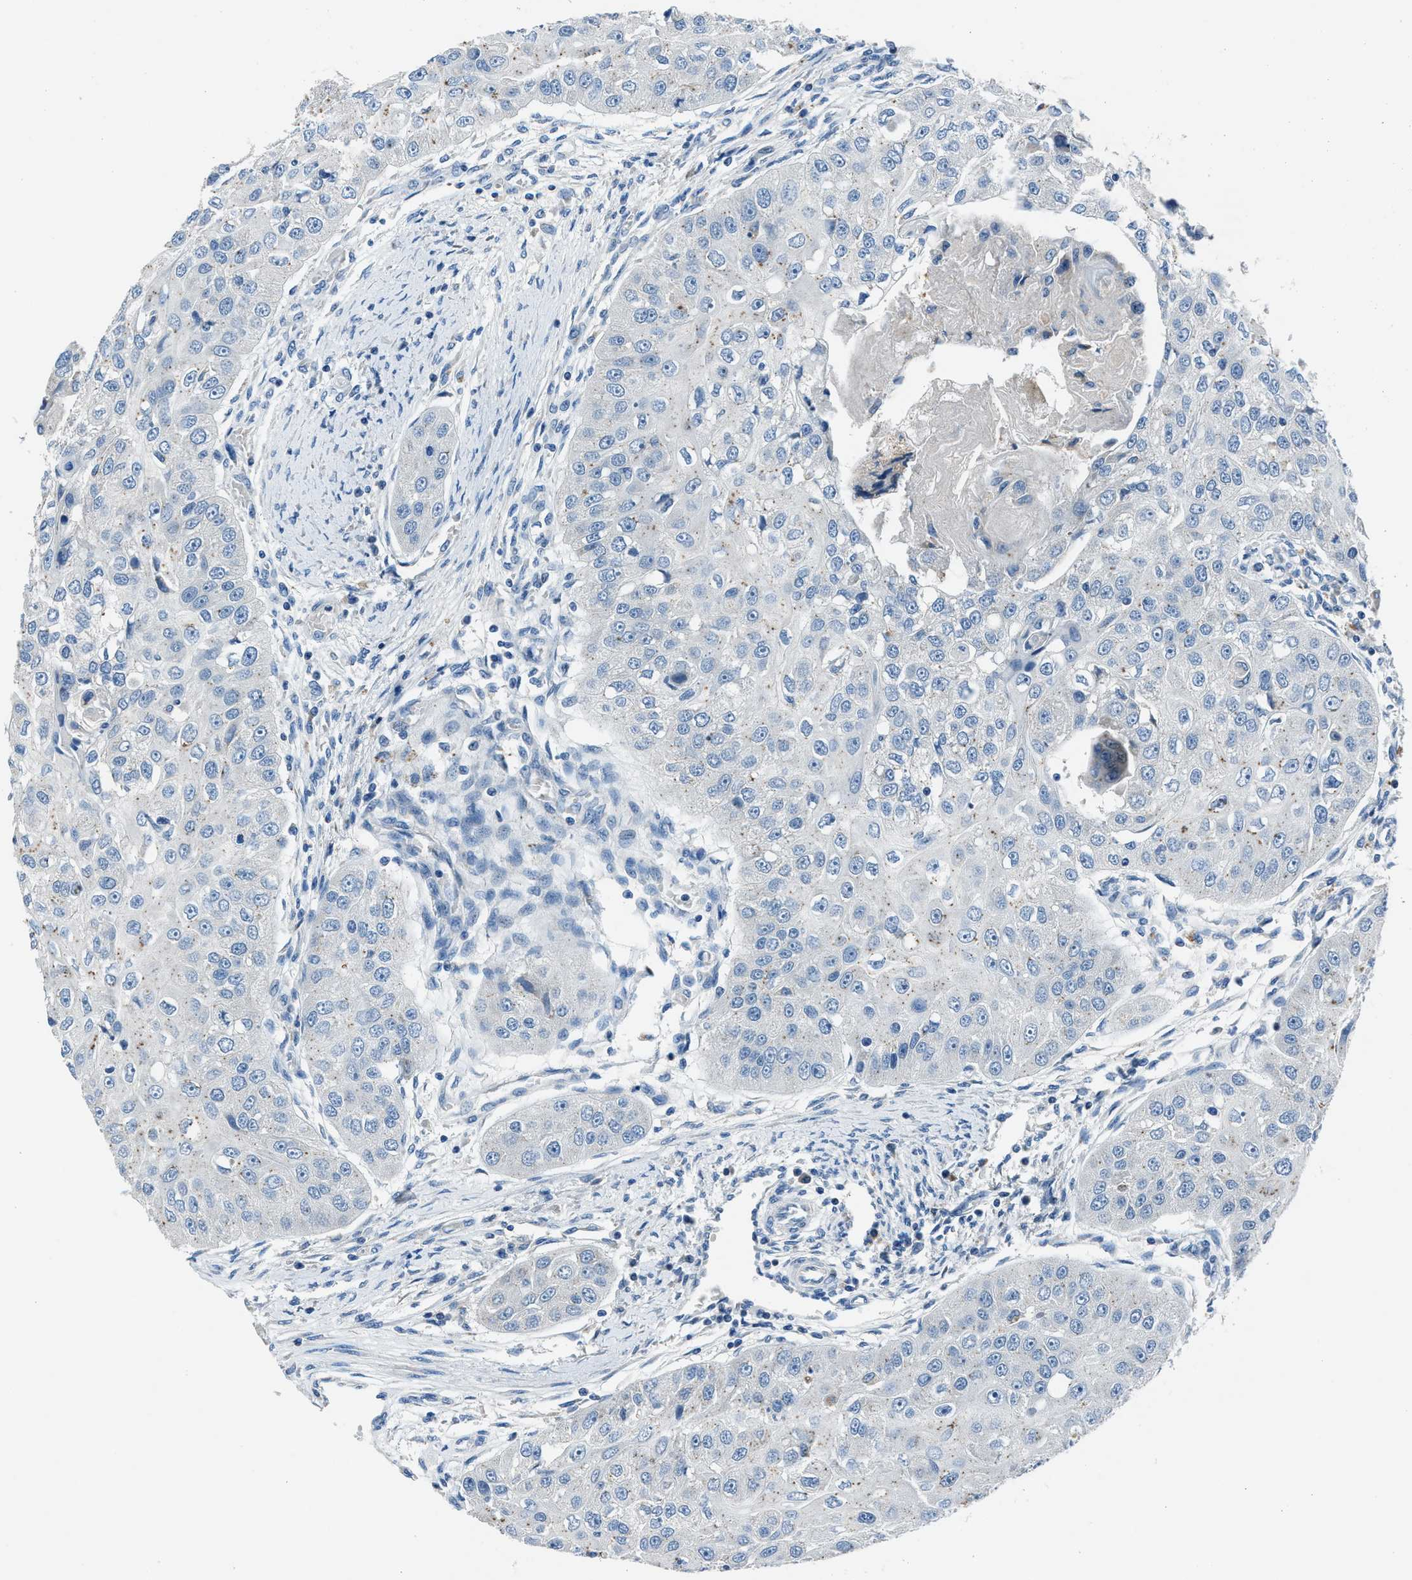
{"staining": {"intensity": "negative", "quantity": "none", "location": "none"}, "tissue": "head and neck cancer", "cell_type": "Tumor cells", "image_type": "cancer", "snomed": [{"axis": "morphology", "description": "Normal tissue, NOS"}, {"axis": "morphology", "description": "Squamous cell carcinoma, NOS"}, {"axis": "topography", "description": "Skeletal muscle"}, {"axis": "topography", "description": "Head-Neck"}], "caption": "Protein analysis of head and neck squamous cell carcinoma exhibits no significant positivity in tumor cells.", "gene": "ADAM2", "patient": {"sex": "male", "age": 51}}